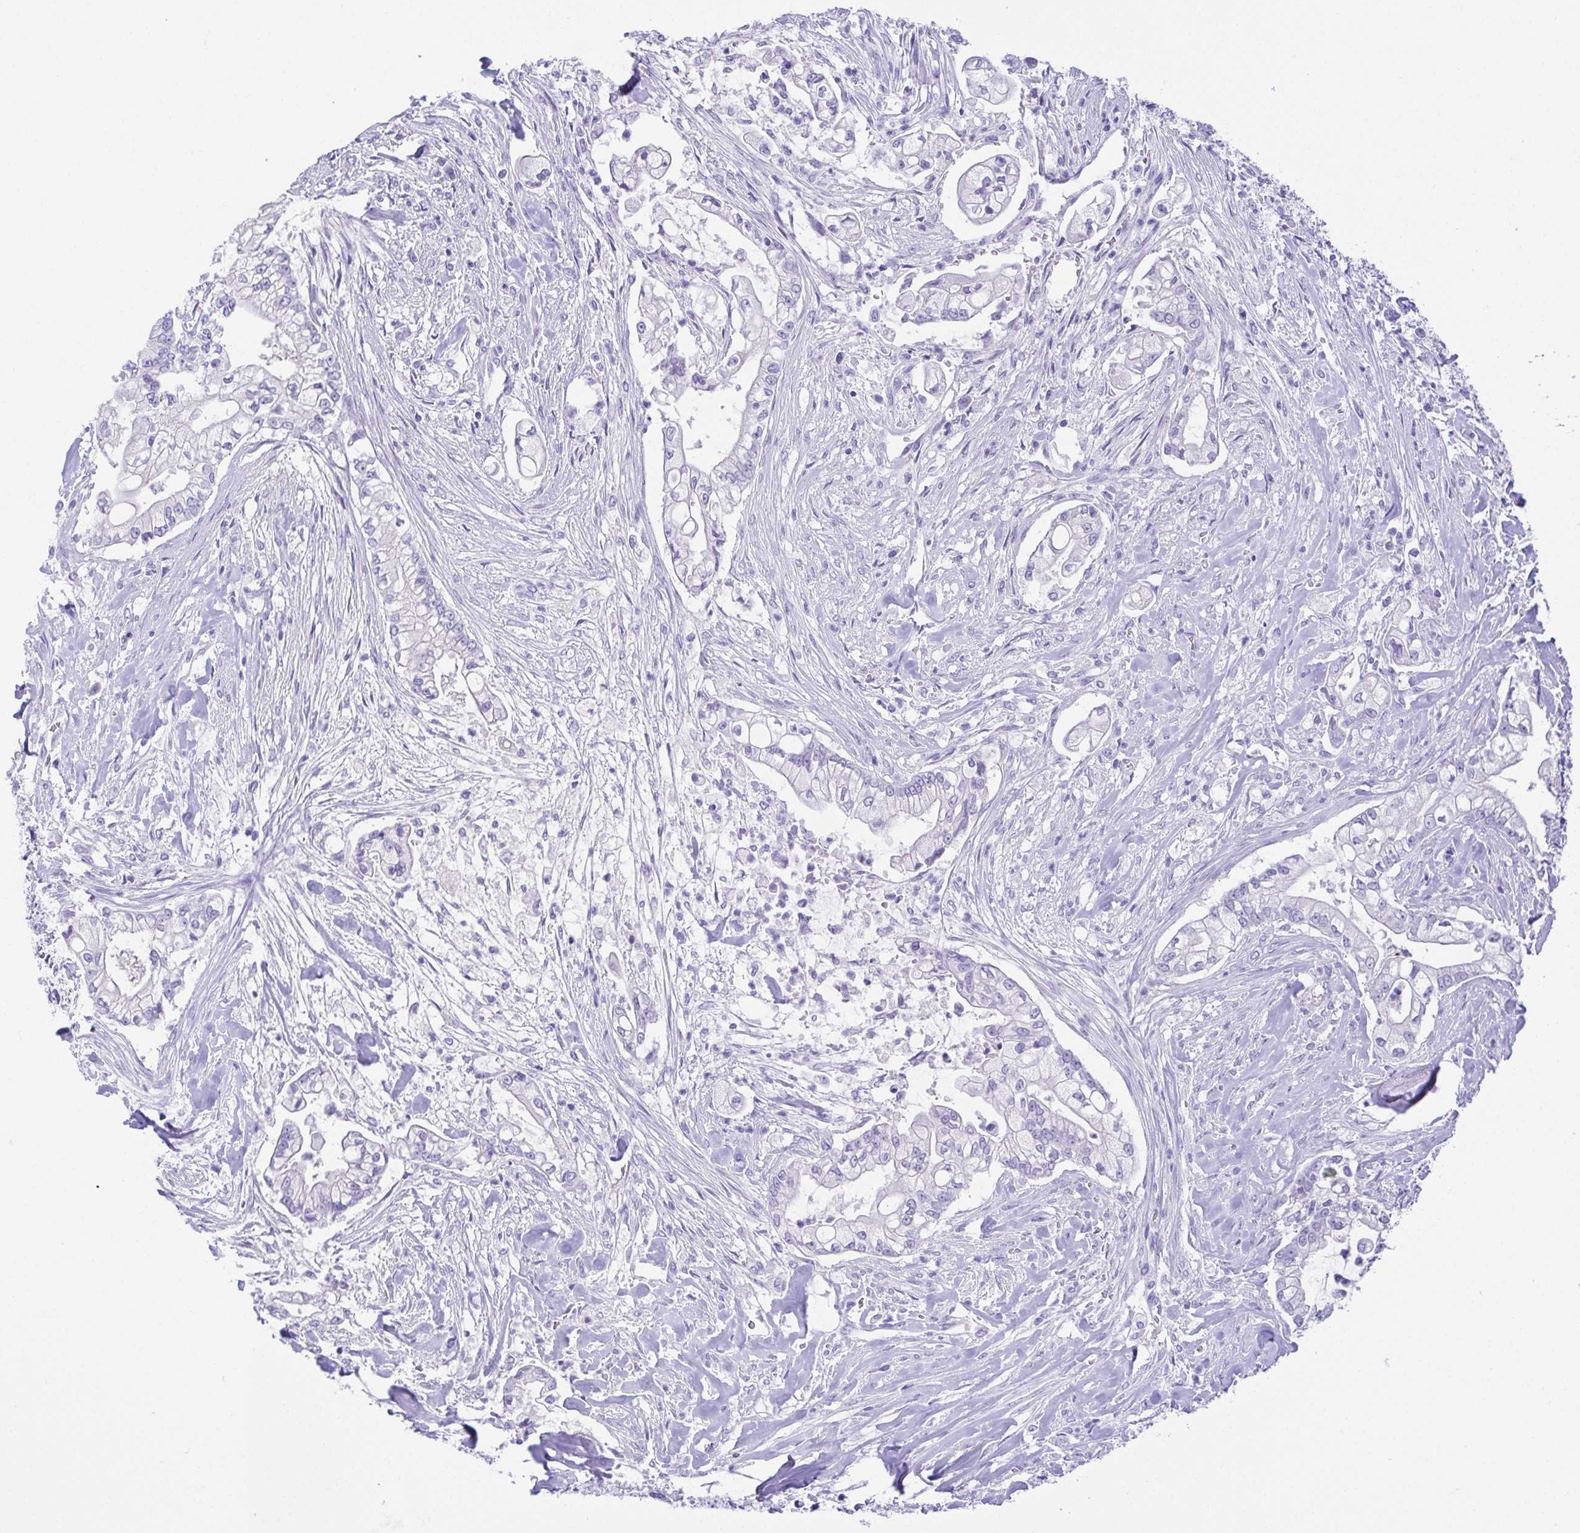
{"staining": {"intensity": "negative", "quantity": "none", "location": "none"}, "tissue": "pancreatic cancer", "cell_type": "Tumor cells", "image_type": "cancer", "snomed": [{"axis": "morphology", "description": "Adenocarcinoma, NOS"}, {"axis": "topography", "description": "Pancreas"}], "caption": "DAB (3,3'-diaminobenzidine) immunohistochemical staining of human pancreatic cancer reveals no significant staining in tumor cells.", "gene": "SPATA4", "patient": {"sex": "female", "age": 69}}